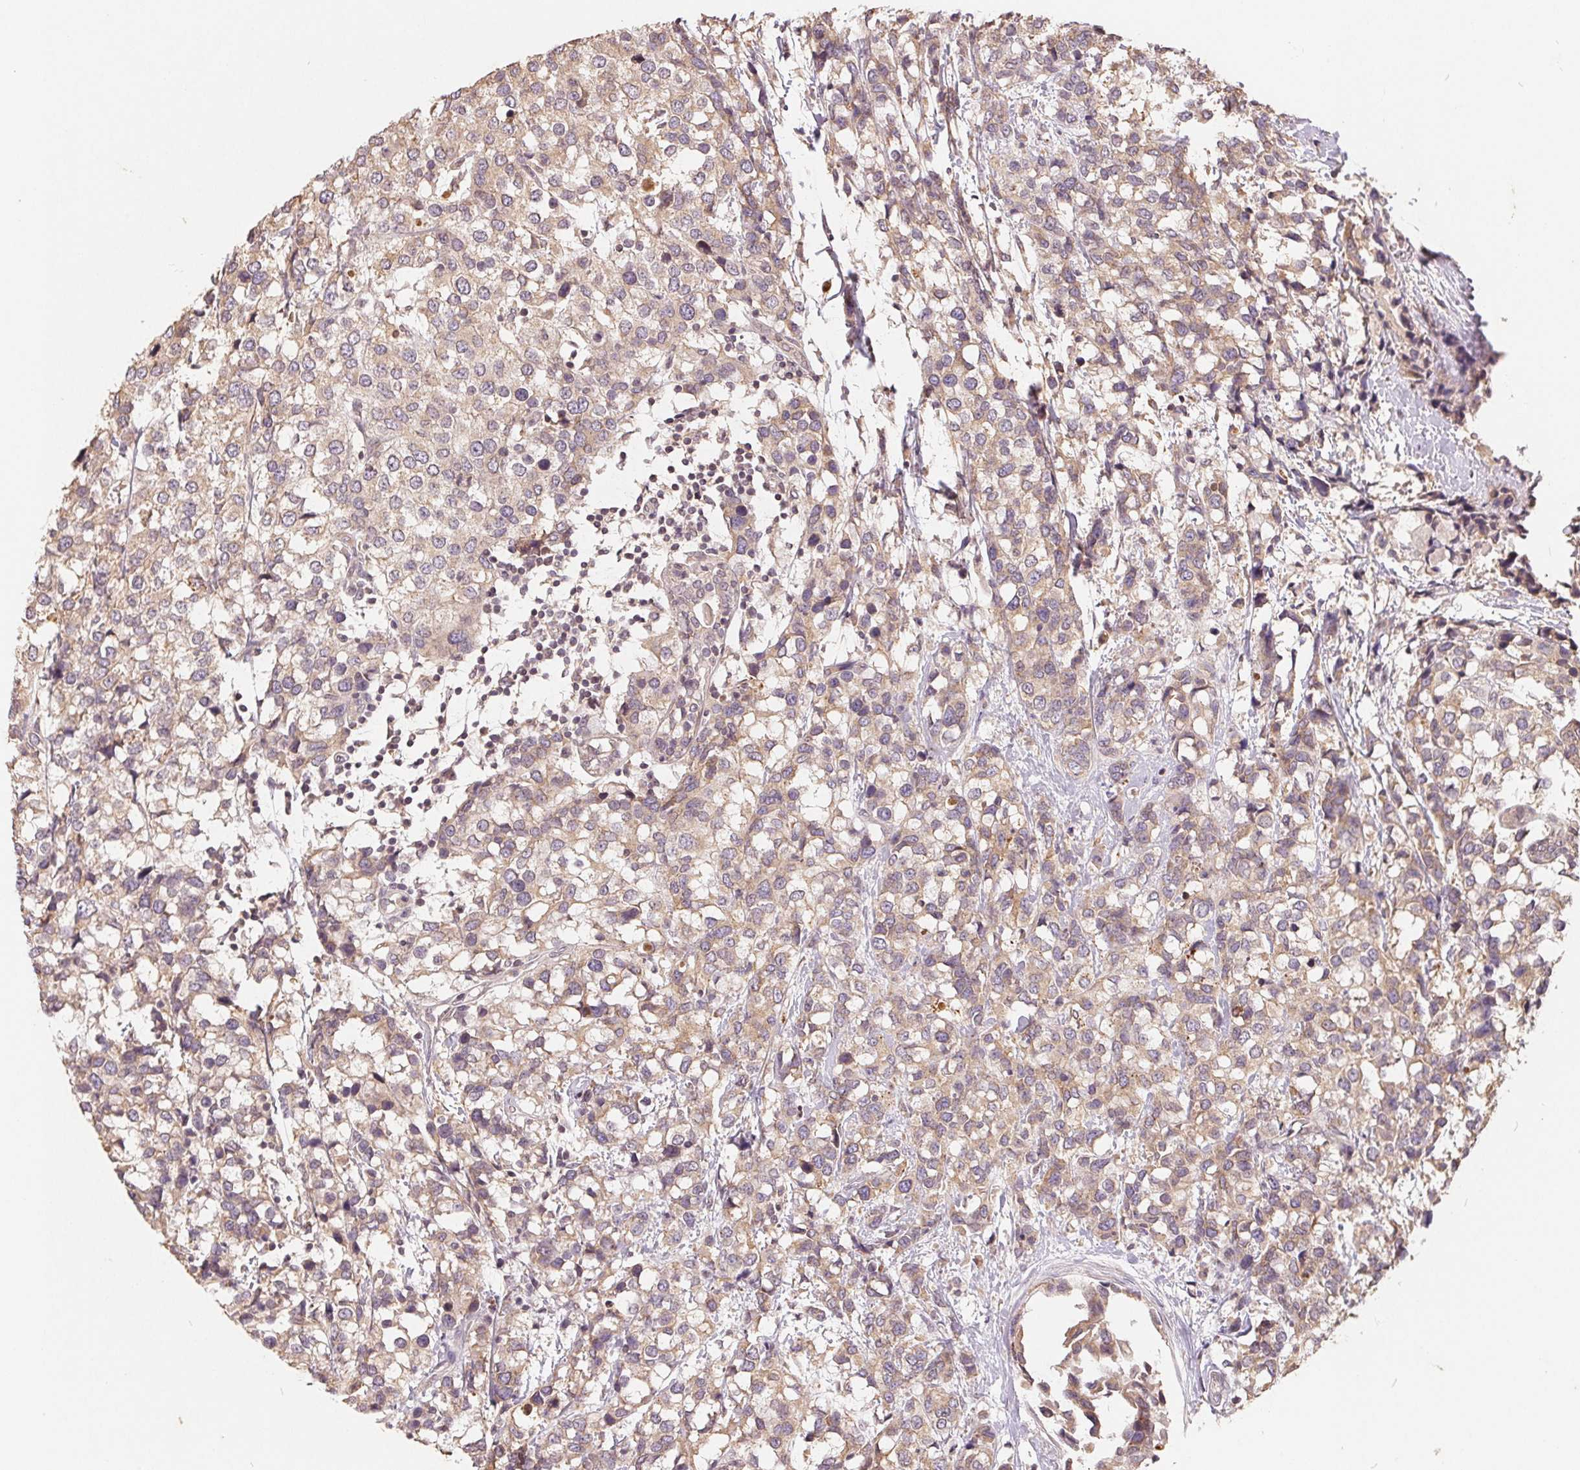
{"staining": {"intensity": "weak", "quantity": ">75%", "location": "cytoplasmic/membranous"}, "tissue": "breast cancer", "cell_type": "Tumor cells", "image_type": "cancer", "snomed": [{"axis": "morphology", "description": "Lobular carcinoma"}, {"axis": "topography", "description": "Breast"}], "caption": "Brown immunohistochemical staining in lobular carcinoma (breast) exhibits weak cytoplasmic/membranous staining in about >75% of tumor cells. Using DAB (brown) and hematoxylin (blue) stains, captured at high magnification using brightfield microscopy.", "gene": "CDIPT", "patient": {"sex": "female", "age": 59}}